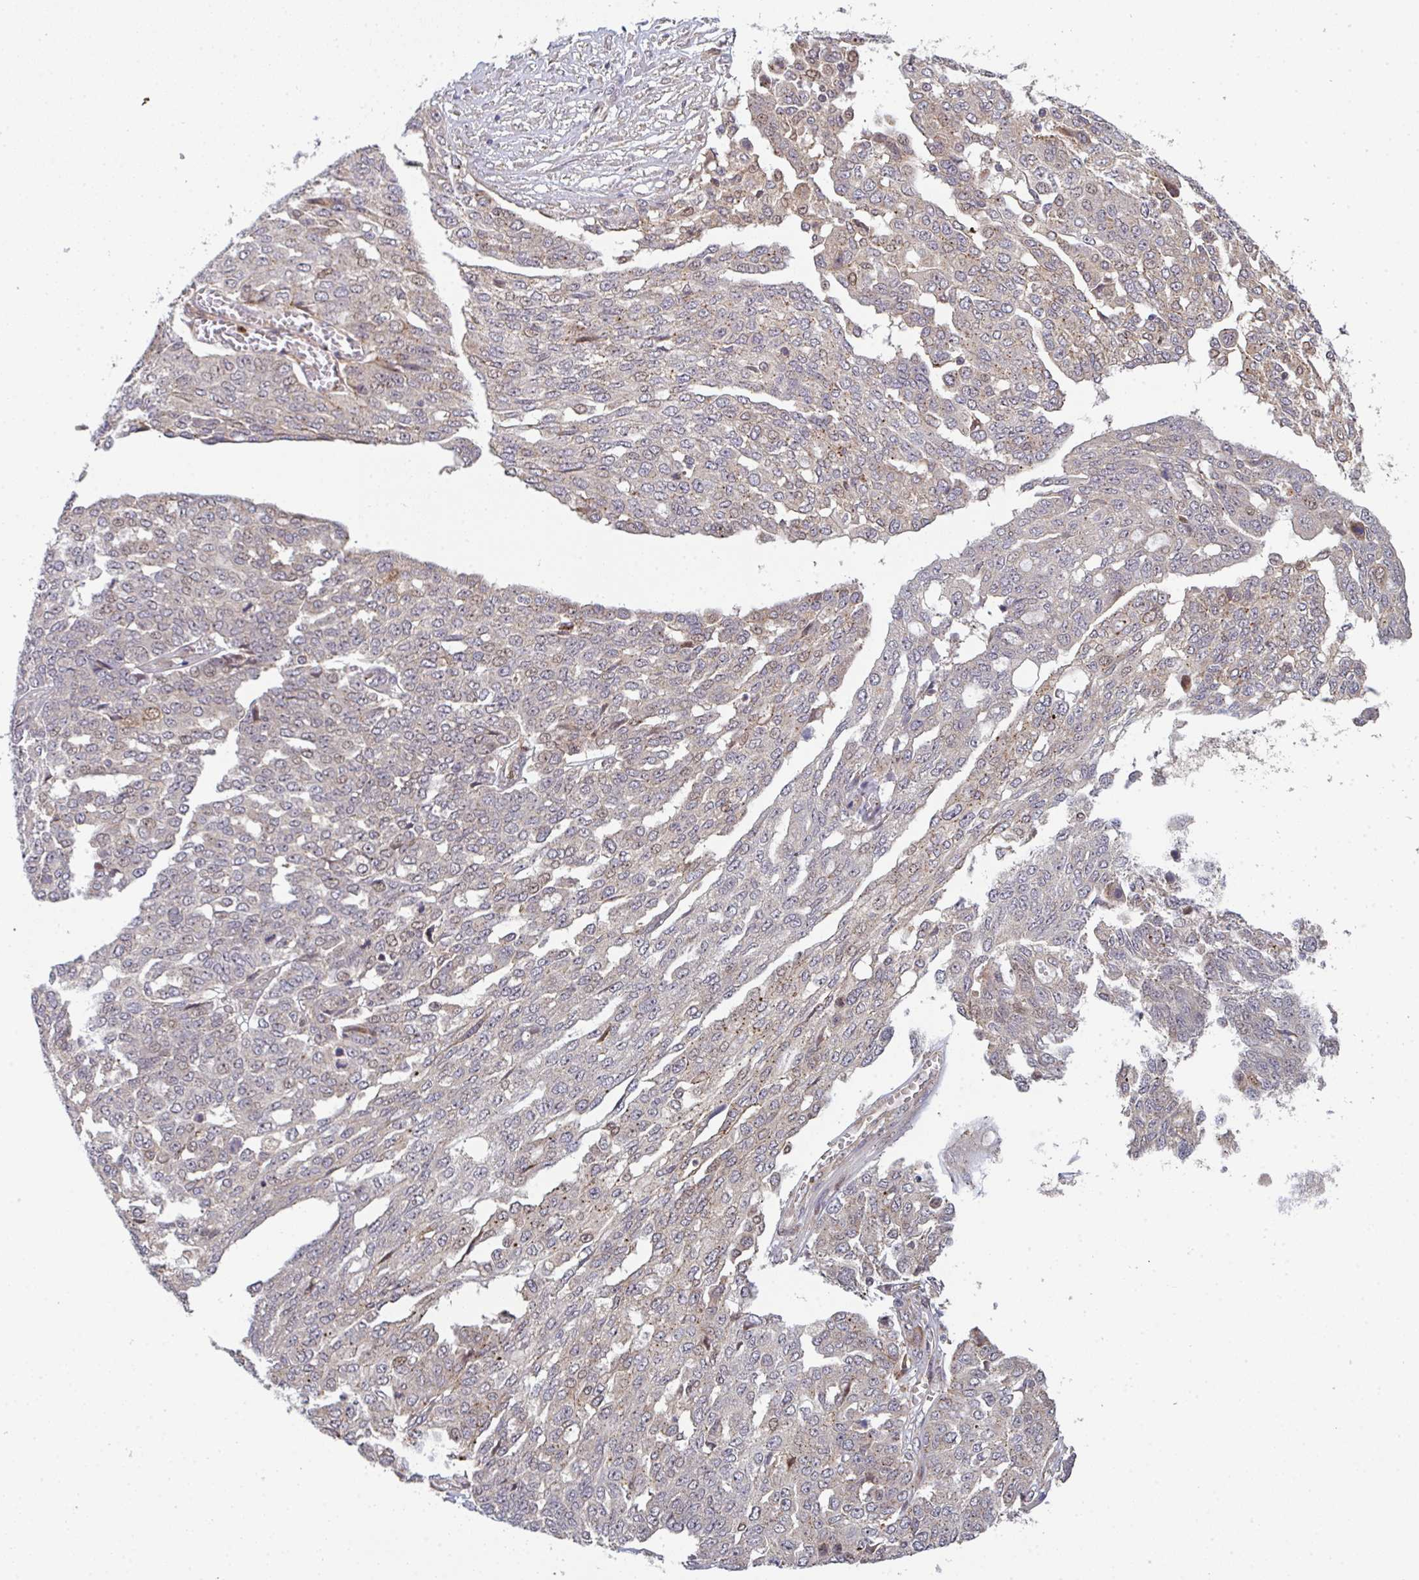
{"staining": {"intensity": "weak", "quantity": "25%-75%", "location": "cytoplasmic/membranous"}, "tissue": "ovarian cancer", "cell_type": "Tumor cells", "image_type": "cancer", "snomed": [{"axis": "morphology", "description": "Cystadenocarcinoma, serous, NOS"}, {"axis": "topography", "description": "Soft tissue"}, {"axis": "topography", "description": "Ovary"}], "caption": "Human ovarian serous cystadenocarcinoma stained for a protein (brown) exhibits weak cytoplasmic/membranous positive positivity in about 25%-75% of tumor cells.", "gene": "SIMC1", "patient": {"sex": "female", "age": 57}}